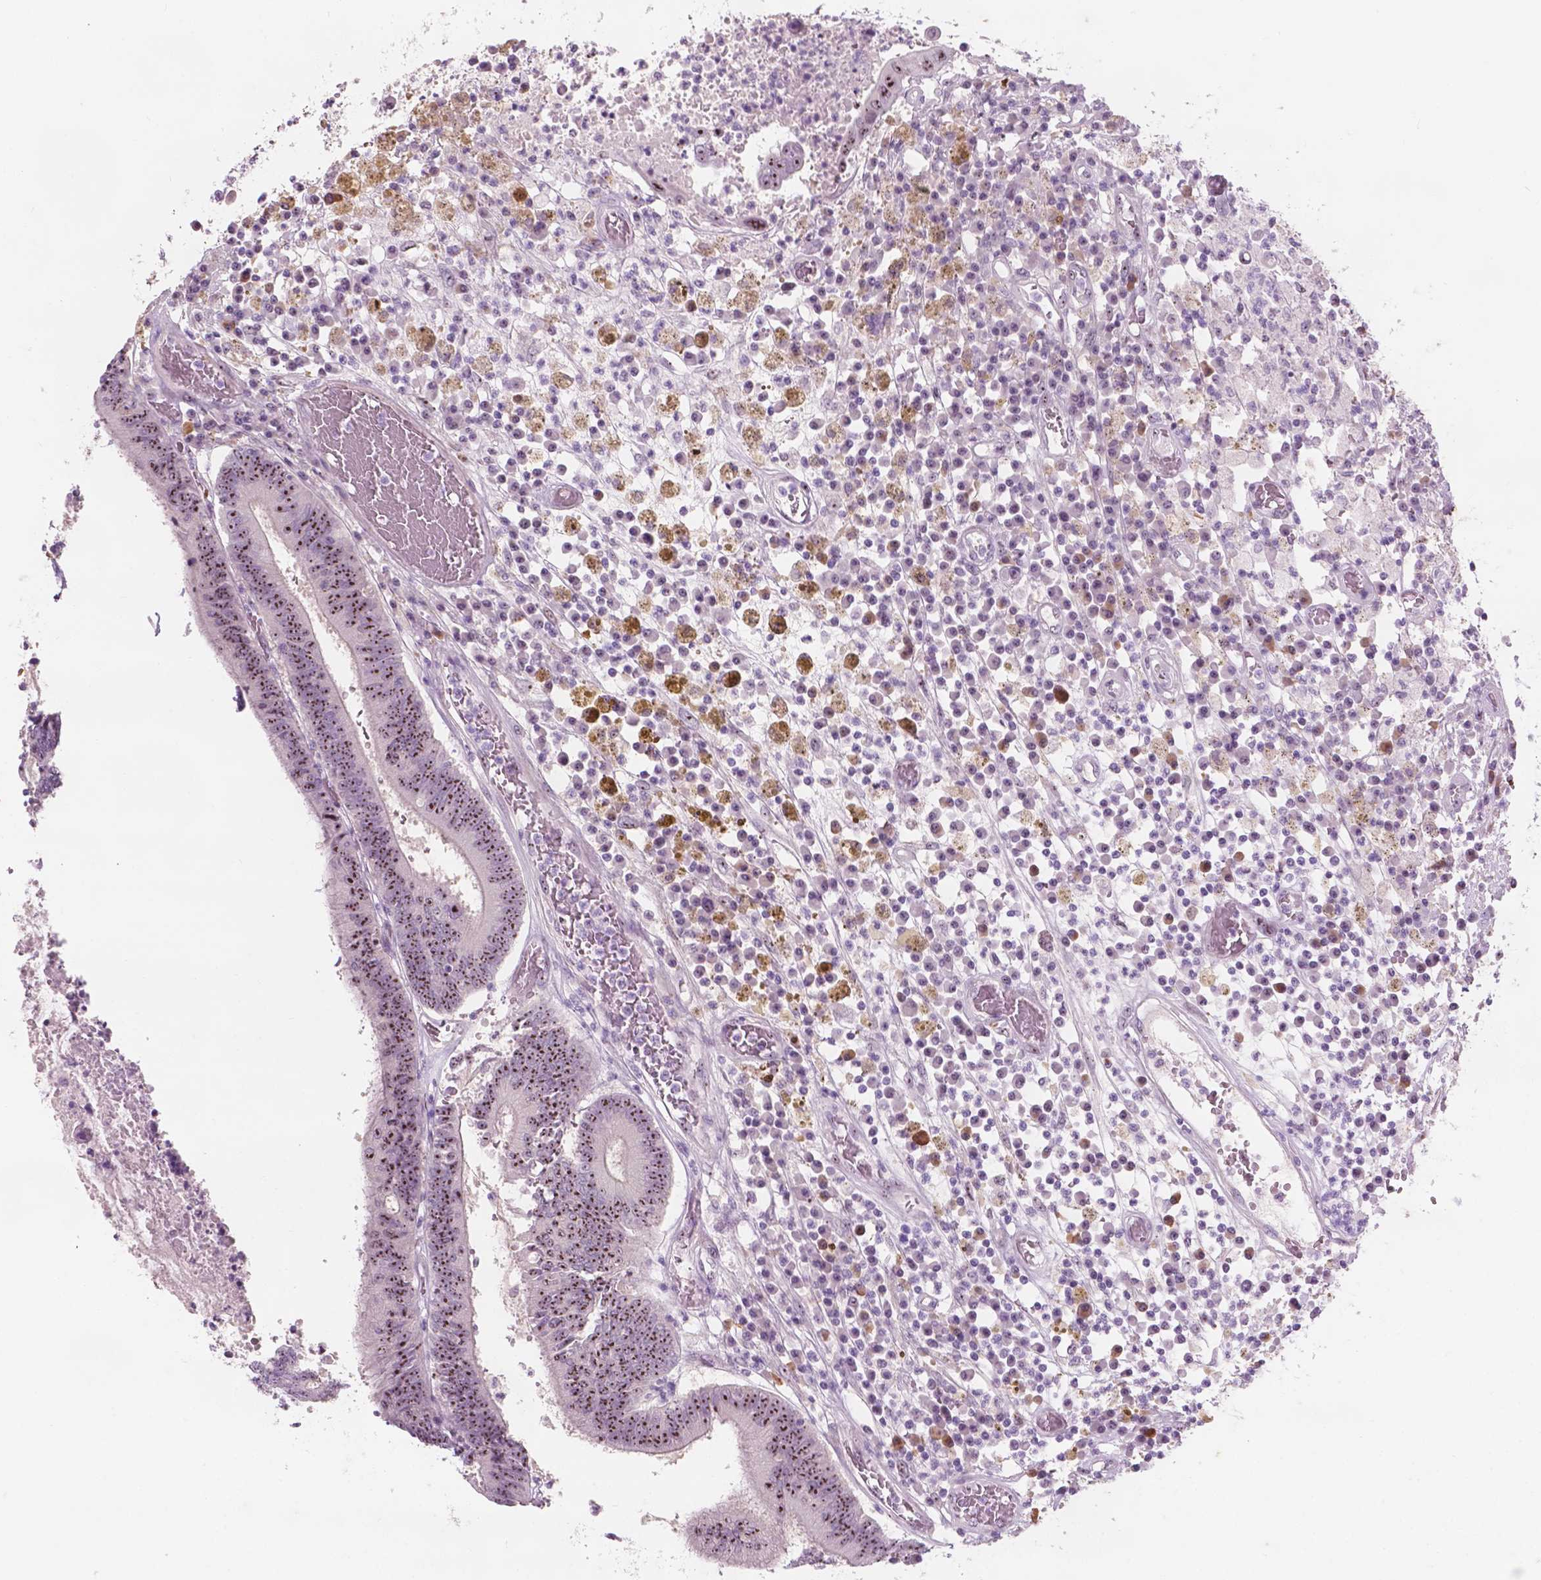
{"staining": {"intensity": "moderate", "quantity": ">75%", "location": "nuclear"}, "tissue": "colorectal cancer", "cell_type": "Tumor cells", "image_type": "cancer", "snomed": [{"axis": "morphology", "description": "Adenocarcinoma, NOS"}, {"axis": "topography", "description": "Rectum"}], "caption": "A brown stain shows moderate nuclear expression of a protein in colorectal cancer tumor cells.", "gene": "ZNF853", "patient": {"sex": "male", "age": 54}}